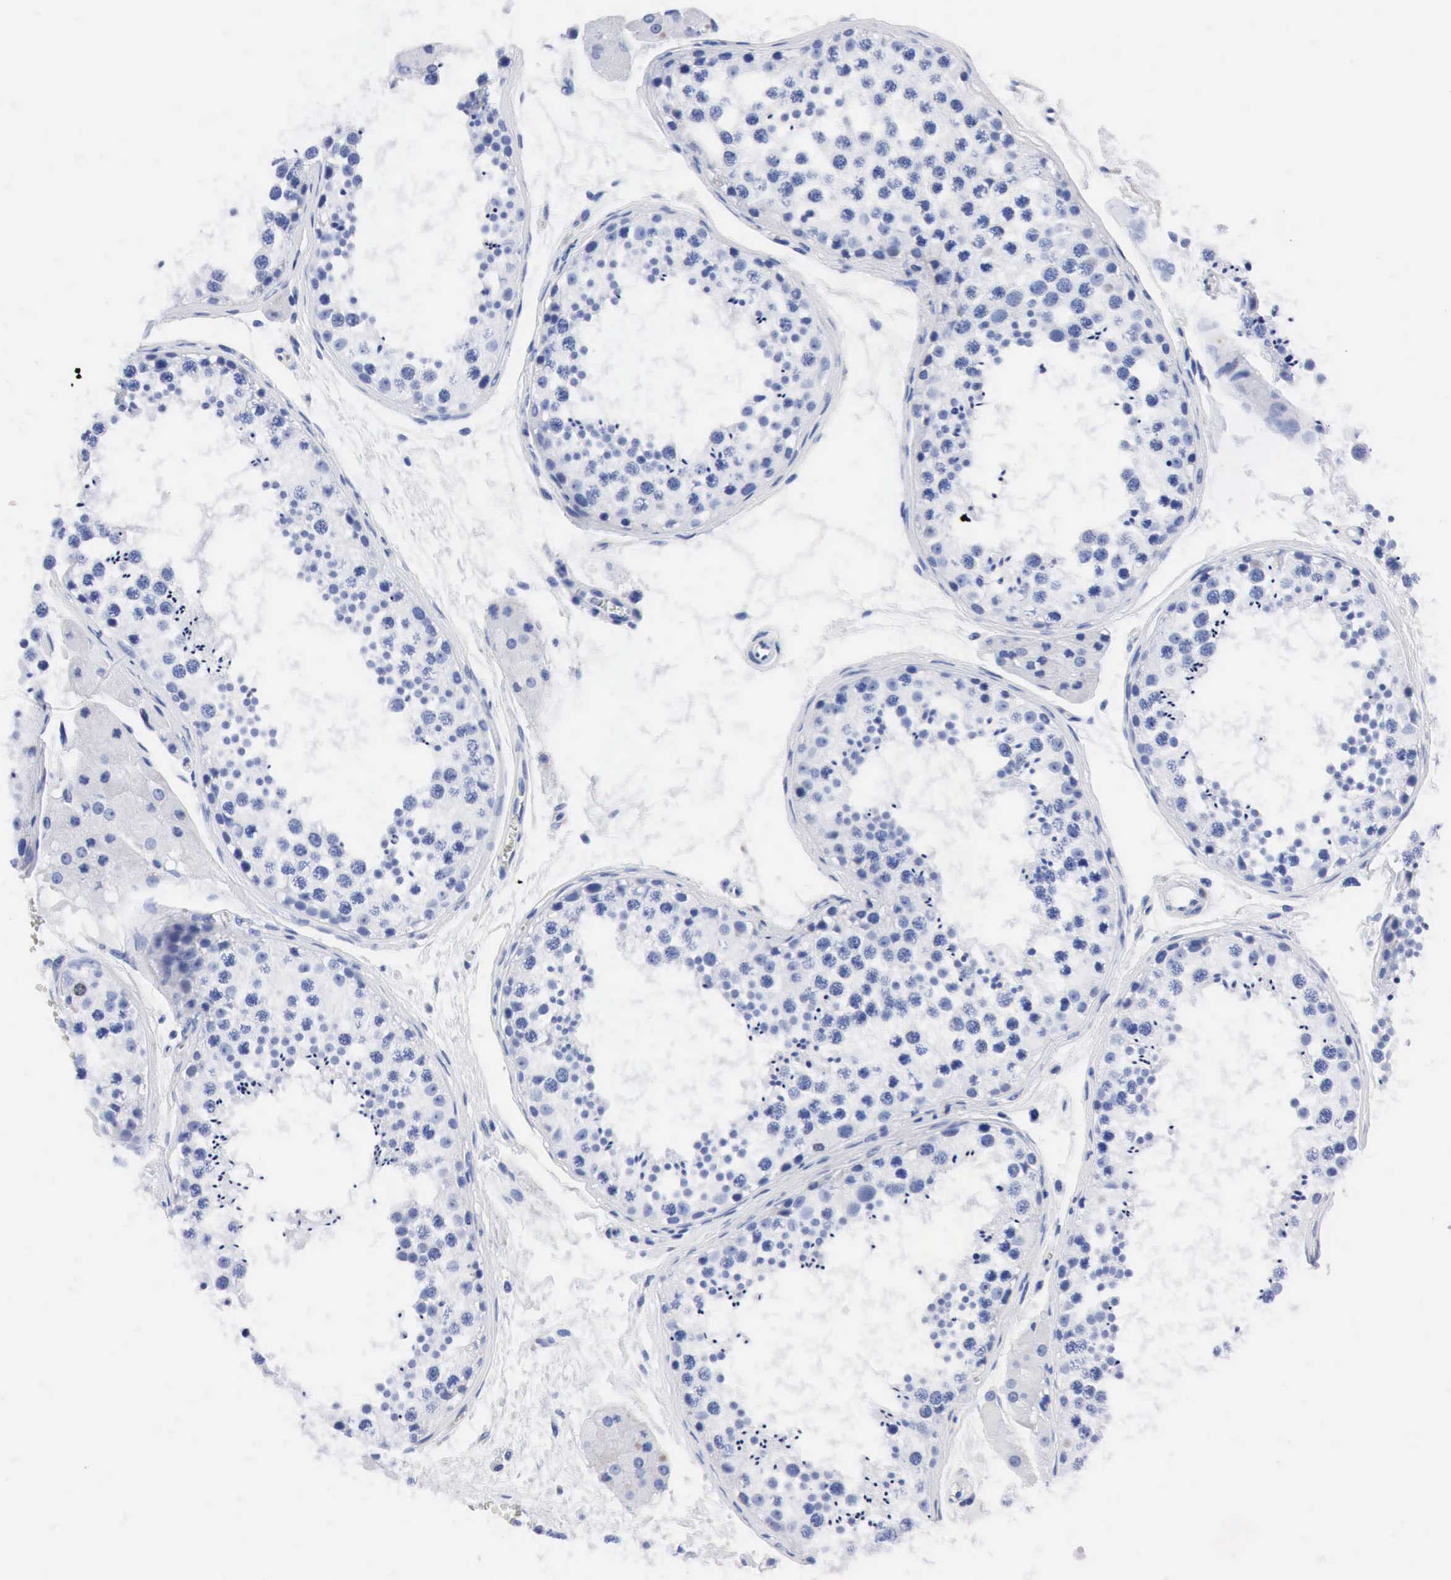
{"staining": {"intensity": "negative", "quantity": "none", "location": "none"}, "tissue": "testis", "cell_type": "Cells in seminiferous ducts", "image_type": "normal", "snomed": [{"axis": "morphology", "description": "Normal tissue, NOS"}, {"axis": "topography", "description": "Testis"}], "caption": "Immunohistochemistry histopathology image of normal testis: testis stained with DAB shows no significant protein expression in cells in seminiferous ducts. The staining is performed using DAB brown chromogen with nuclei counter-stained in using hematoxylin.", "gene": "PTH", "patient": {"sex": "male", "age": 57}}